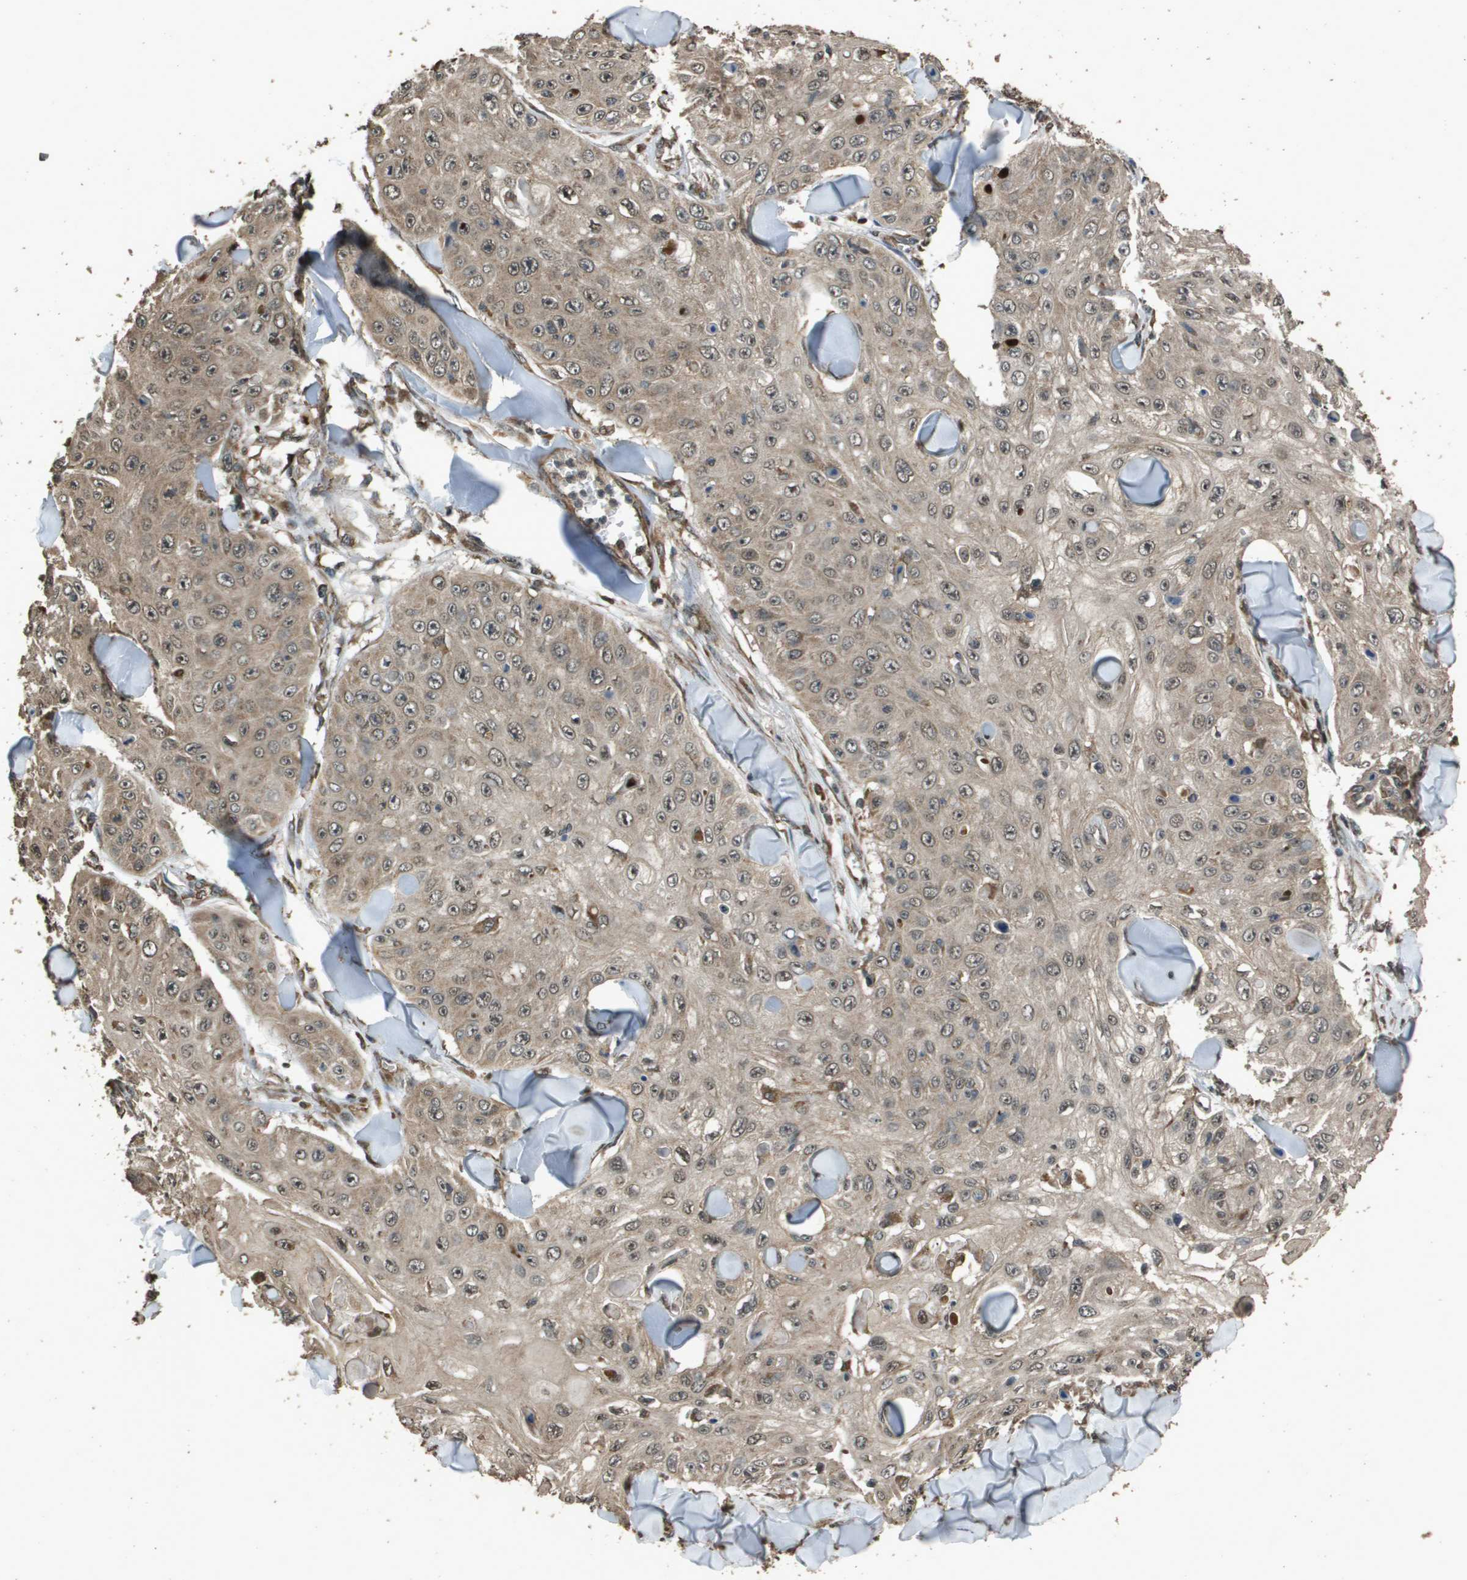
{"staining": {"intensity": "weak", "quantity": ">75%", "location": "cytoplasmic/membranous"}, "tissue": "skin cancer", "cell_type": "Tumor cells", "image_type": "cancer", "snomed": [{"axis": "morphology", "description": "Squamous cell carcinoma, NOS"}, {"axis": "topography", "description": "Skin"}], "caption": "Weak cytoplasmic/membranous positivity for a protein is present in about >75% of tumor cells of squamous cell carcinoma (skin) using IHC.", "gene": "FIG4", "patient": {"sex": "male", "age": 86}}